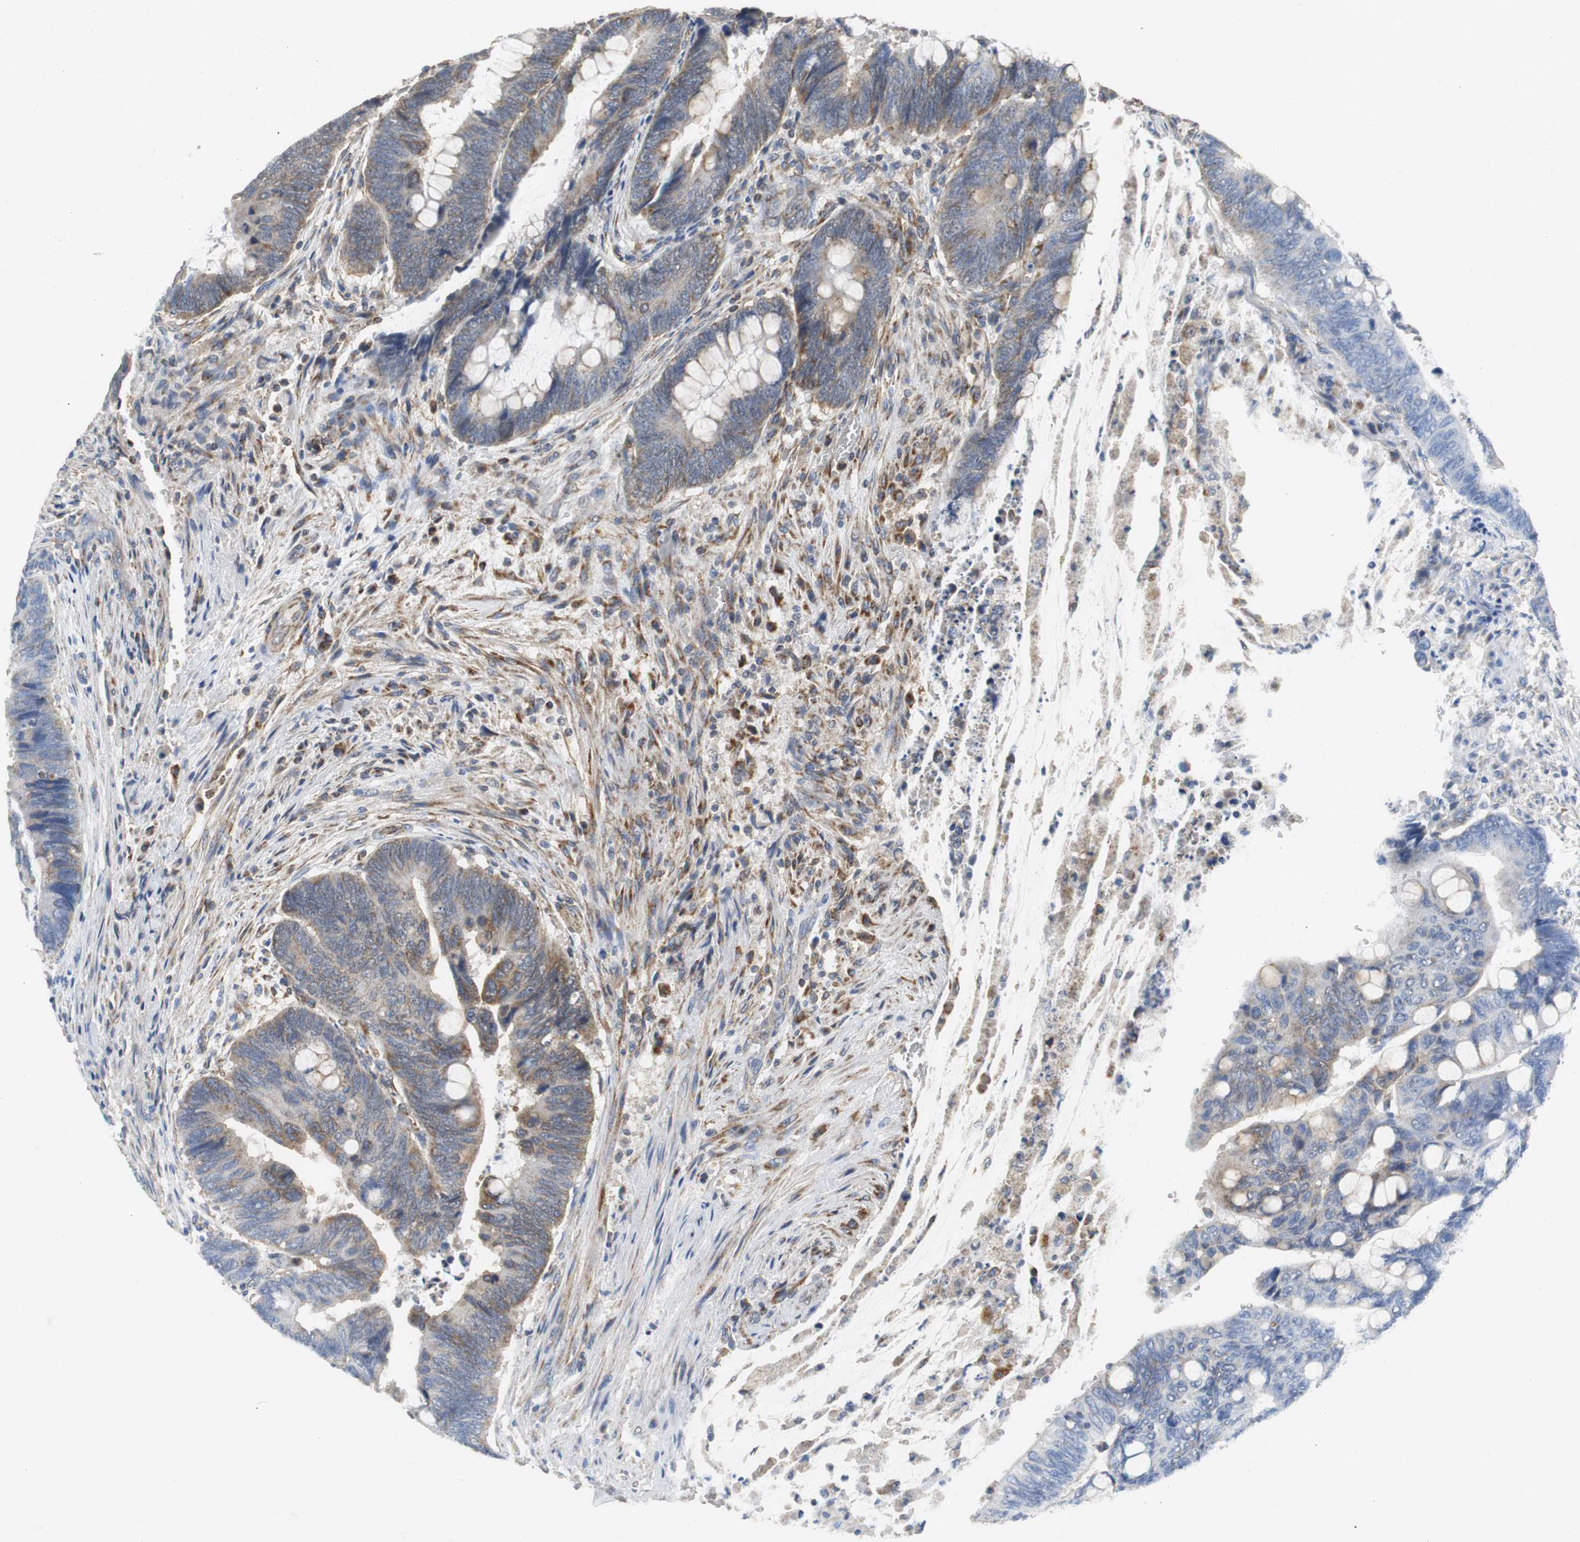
{"staining": {"intensity": "weak", "quantity": ">75%", "location": "cytoplasmic/membranous"}, "tissue": "colorectal cancer", "cell_type": "Tumor cells", "image_type": "cancer", "snomed": [{"axis": "morphology", "description": "Normal tissue, NOS"}, {"axis": "morphology", "description": "Adenocarcinoma, NOS"}, {"axis": "topography", "description": "Rectum"}], "caption": "DAB immunohistochemical staining of colorectal cancer reveals weak cytoplasmic/membranous protein expression in about >75% of tumor cells. (Stains: DAB (3,3'-diaminobenzidine) in brown, nuclei in blue, Microscopy: brightfield microscopy at high magnification).", "gene": "NNT", "patient": {"sex": "male", "age": 92}}